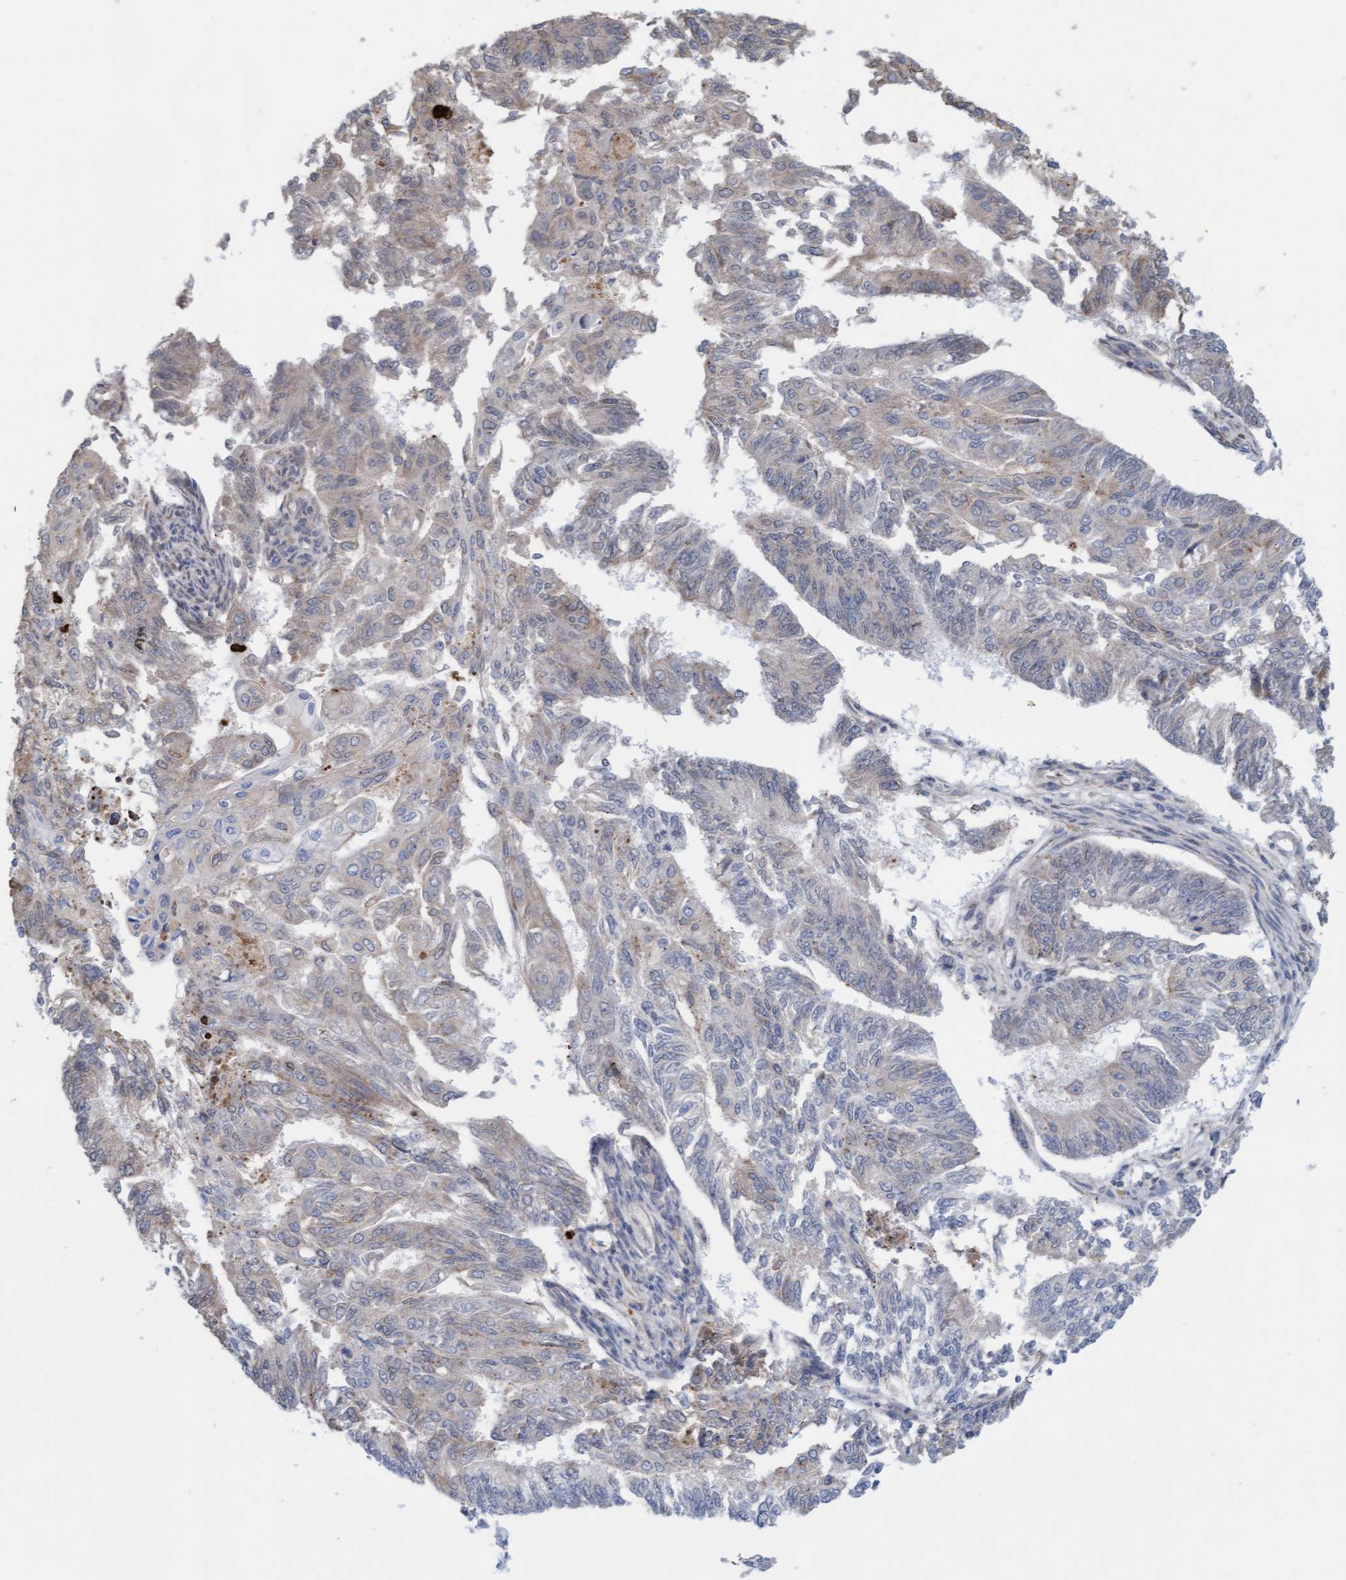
{"staining": {"intensity": "weak", "quantity": "<25%", "location": "cytoplasmic/membranous"}, "tissue": "endometrial cancer", "cell_type": "Tumor cells", "image_type": "cancer", "snomed": [{"axis": "morphology", "description": "Adenocarcinoma, NOS"}, {"axis": "topography", "description": "Endometrium"}], "caption": "An immunohistochemistry (IHC) histopathology image of endometrial adenocarcinoma is shown. There is no staining in tumor cells of endometrial adenocarcinoma. (DAB immunohistochemistry visualized using brightfield microscopy, high magnification).", "gene": "MMP8", "patient": {"sex": "female", "age": 32}}